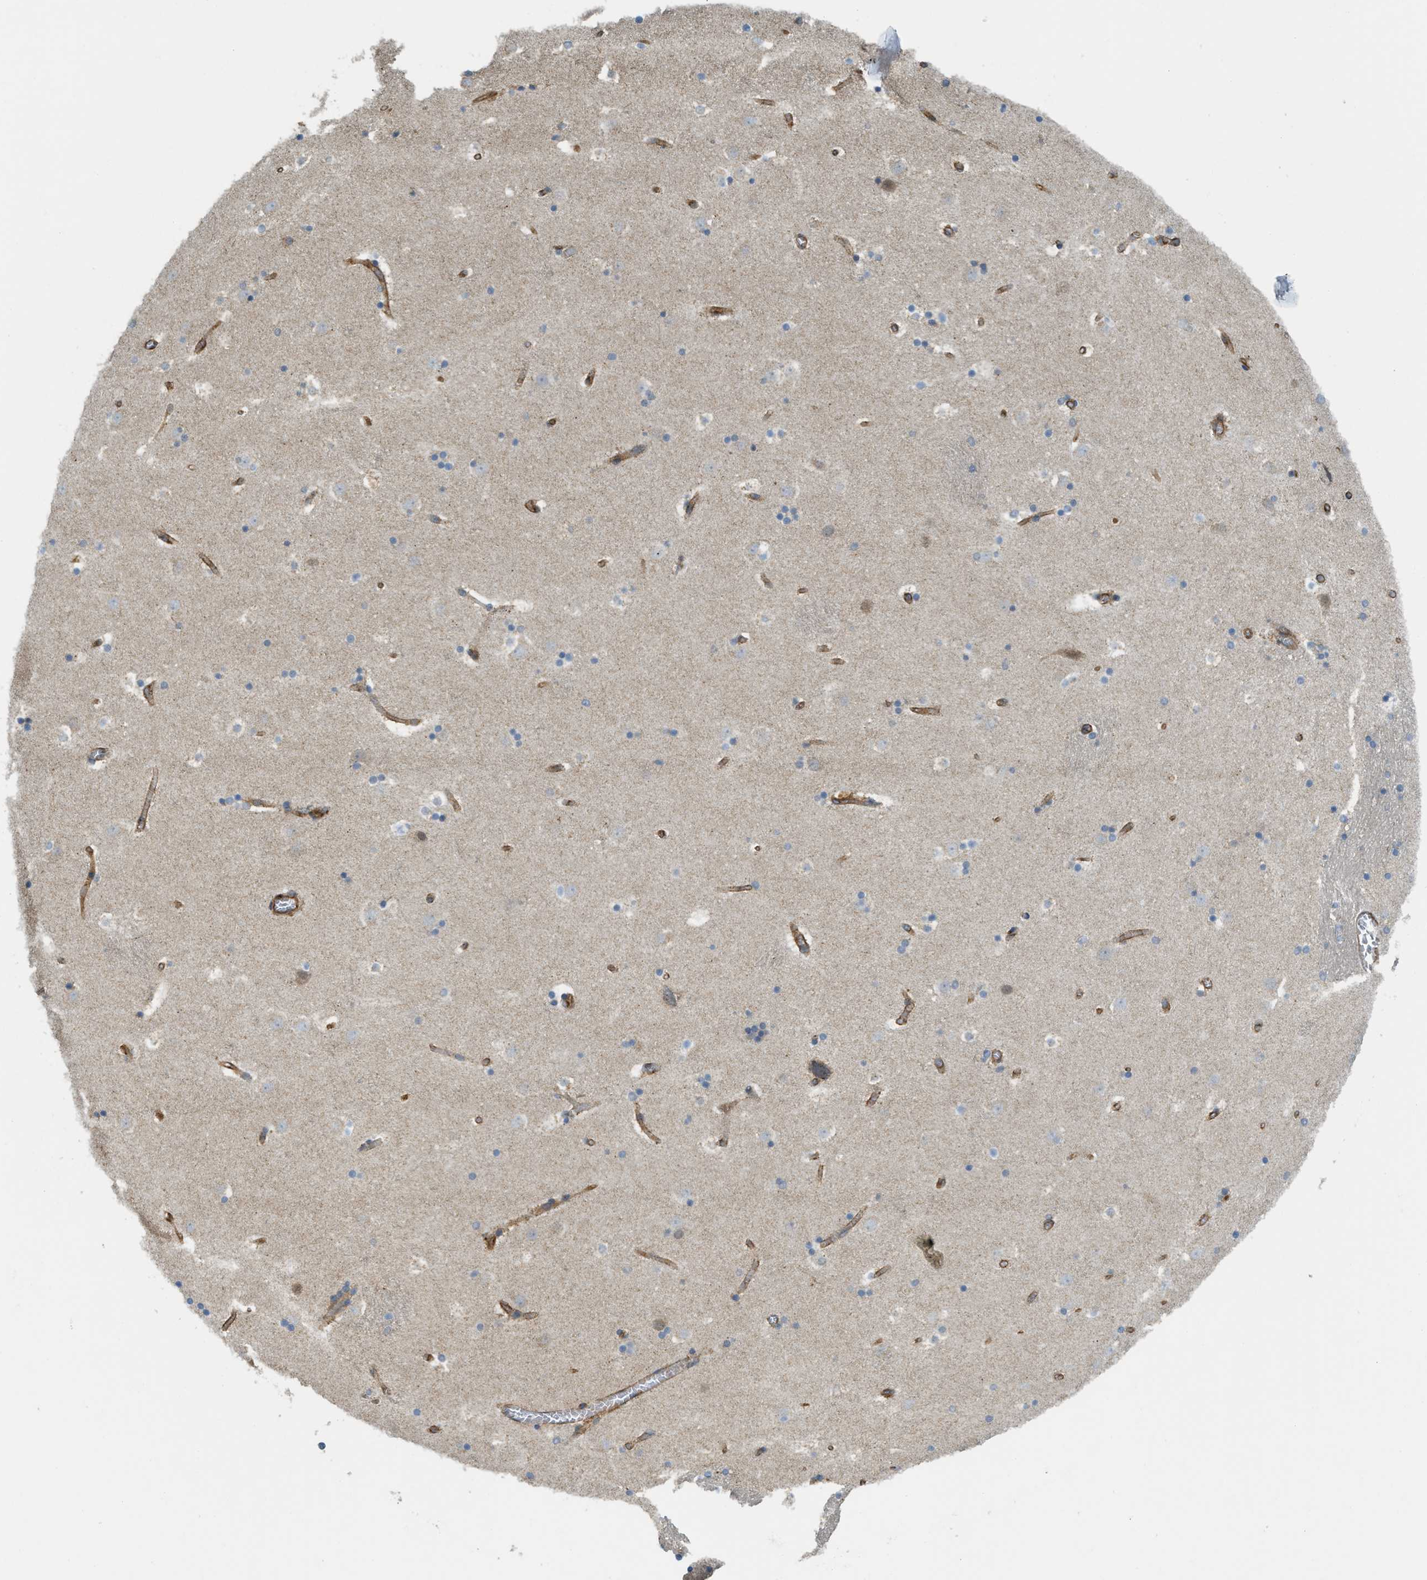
{"staining": {"intensity": "moderate", "quantity": "<25%", "location": "cytoplasmic/membranous"}, "tissue": "caudate", "cell_type": "Glial cells", "image_type": "normal", "snomed": [{"axis": "morphology", "description": "Normal tissue, NOS"}, {"axis": "topography", "description": "Lateral ventricle wall"}], "caption": "Glial cells exhibit low levels of moderate cytoplasmic/membranous expression in about <25% of cells in unremarkable human caudate. (Stains: DAB in brown, nuclei in blue, Microscopy: brightfield microscopy at high magnification).", "gene": "BAG4", "patient": {"sex": "male", "age": 45}}